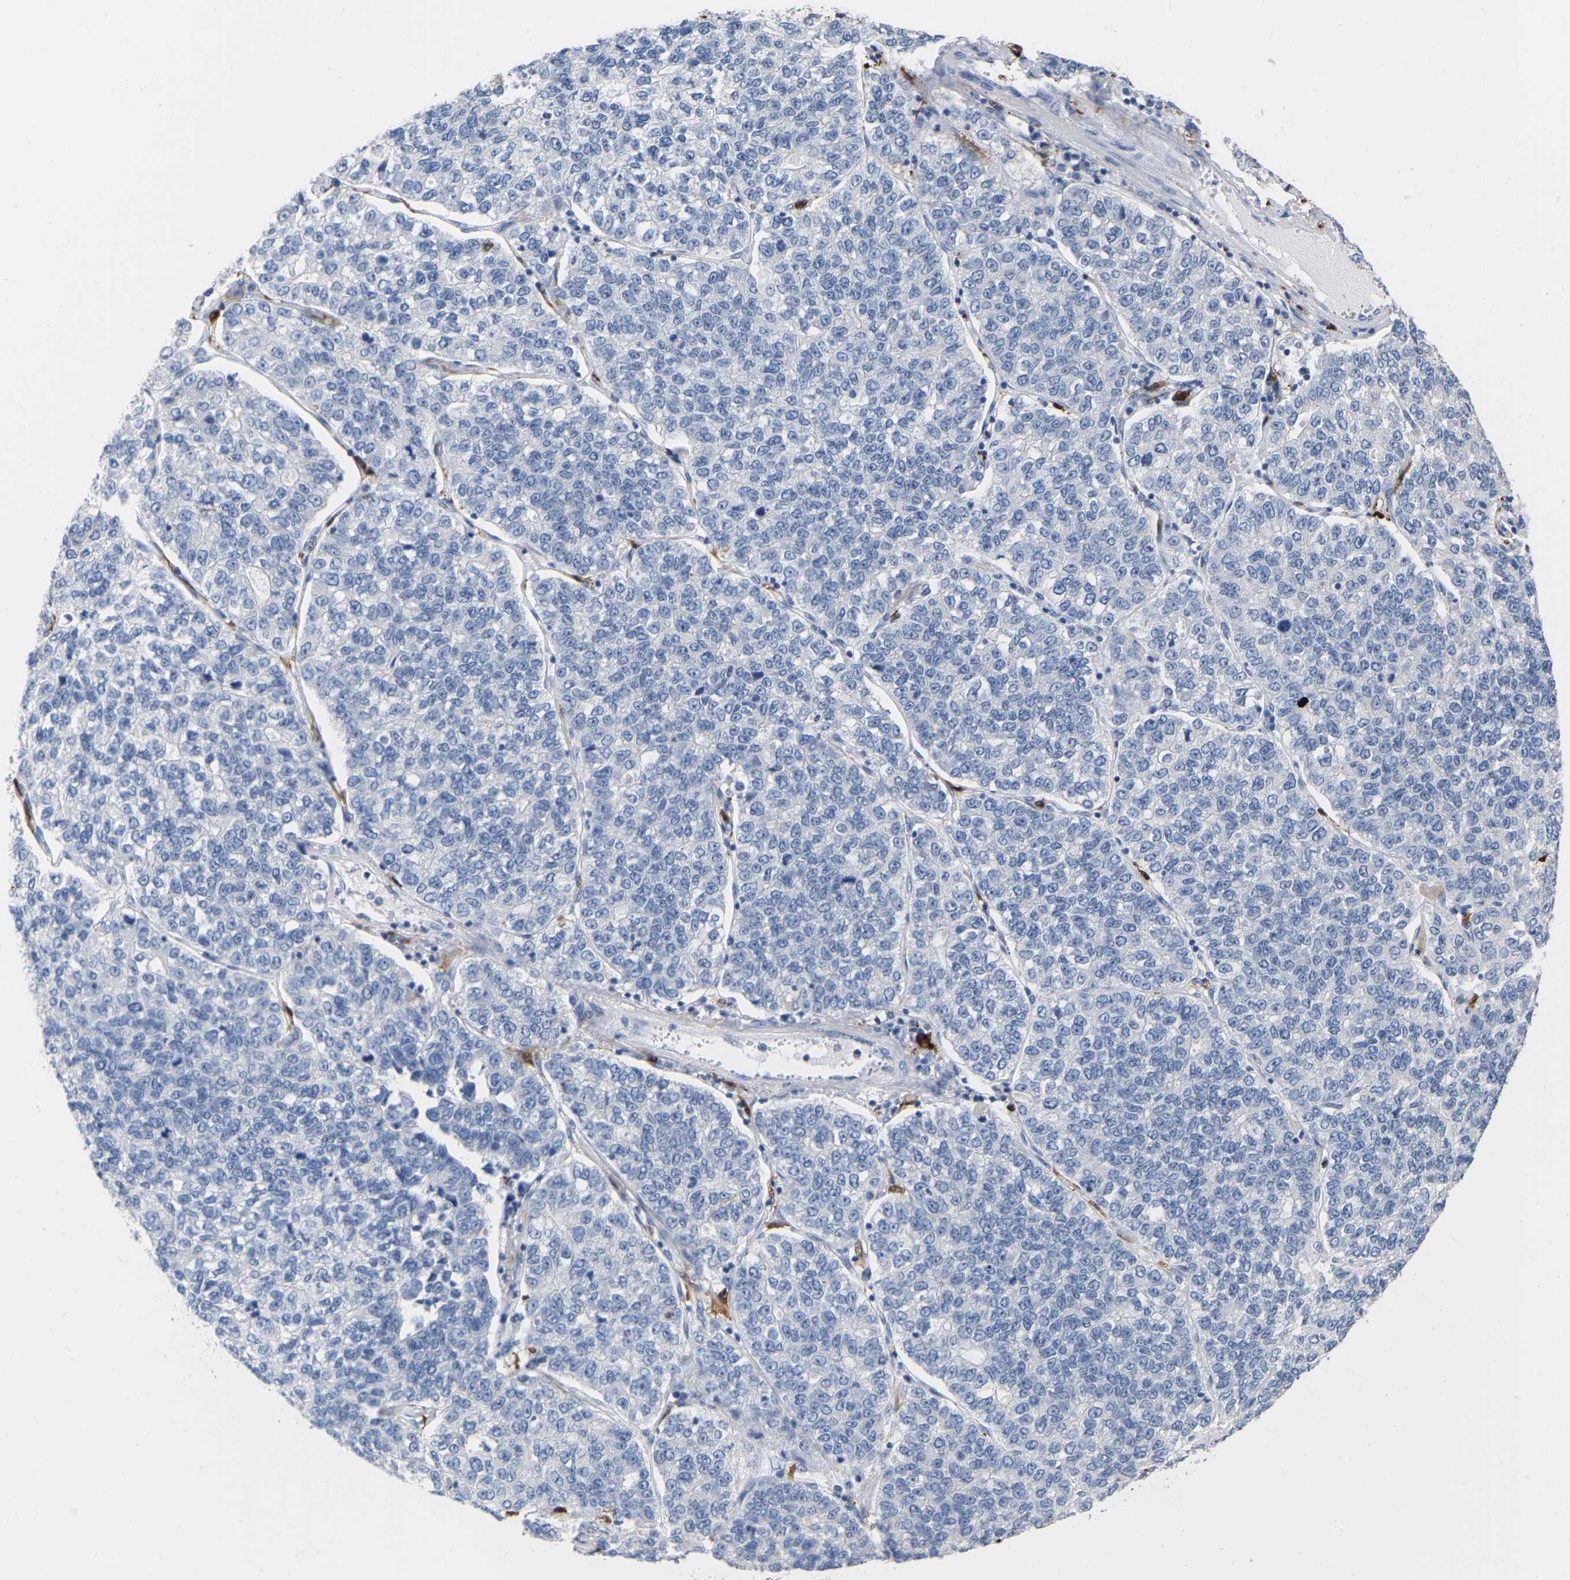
{"staining": {"intensity": "negative", "quantity": "none", "location": "none"}, "tissue": "lung cancer", "cell_type": "Tumor cells", "image_type": "cancer", "snomed": [{"axis": "morphology", "description": "Adenocarcinoma, NOS"}, {"axis": "topography", "description": "Lung"}], "caption": "IHC of lung cancer shows no staining in tumor cells.", "gene": "ULBP2", "patient": {"sex": "male", "age": 49}}